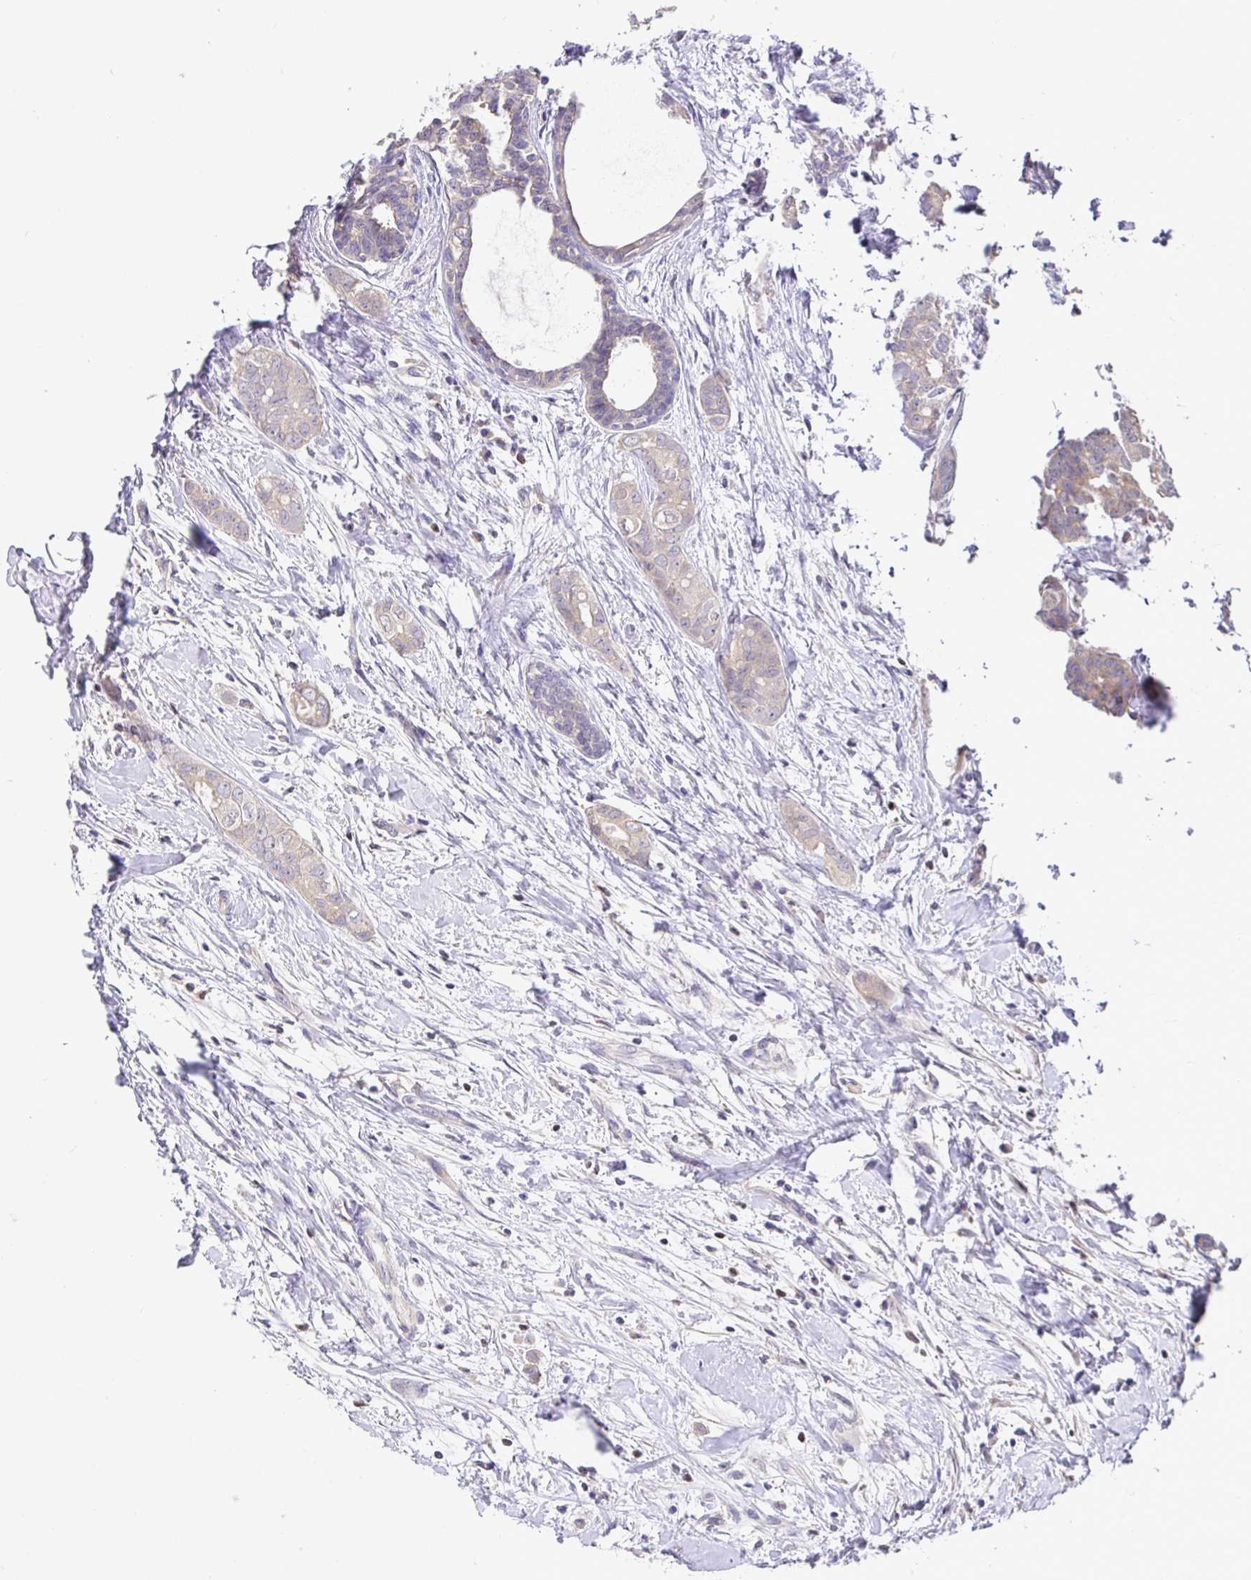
{"staining": {"intensity": "negative", "quantity": "none", "location": "none"}, "tissue": "breast cancer", "cell_type": "Tumor cells", "image_type": "cancer", "snomed": [{"axis": "morphology", "description": "Duct carcinoma"}, {"axis": "topography", "description": "Breast"}], "caption": "Immunohistochemistry (IHC) photomicrograph of human breast infiltrating ductal carcinoma stained for a protein (brown), which reveals no expression in tumor cells.", "gene": "SATB1", "patient": {"sex": "female", "age": 45}}